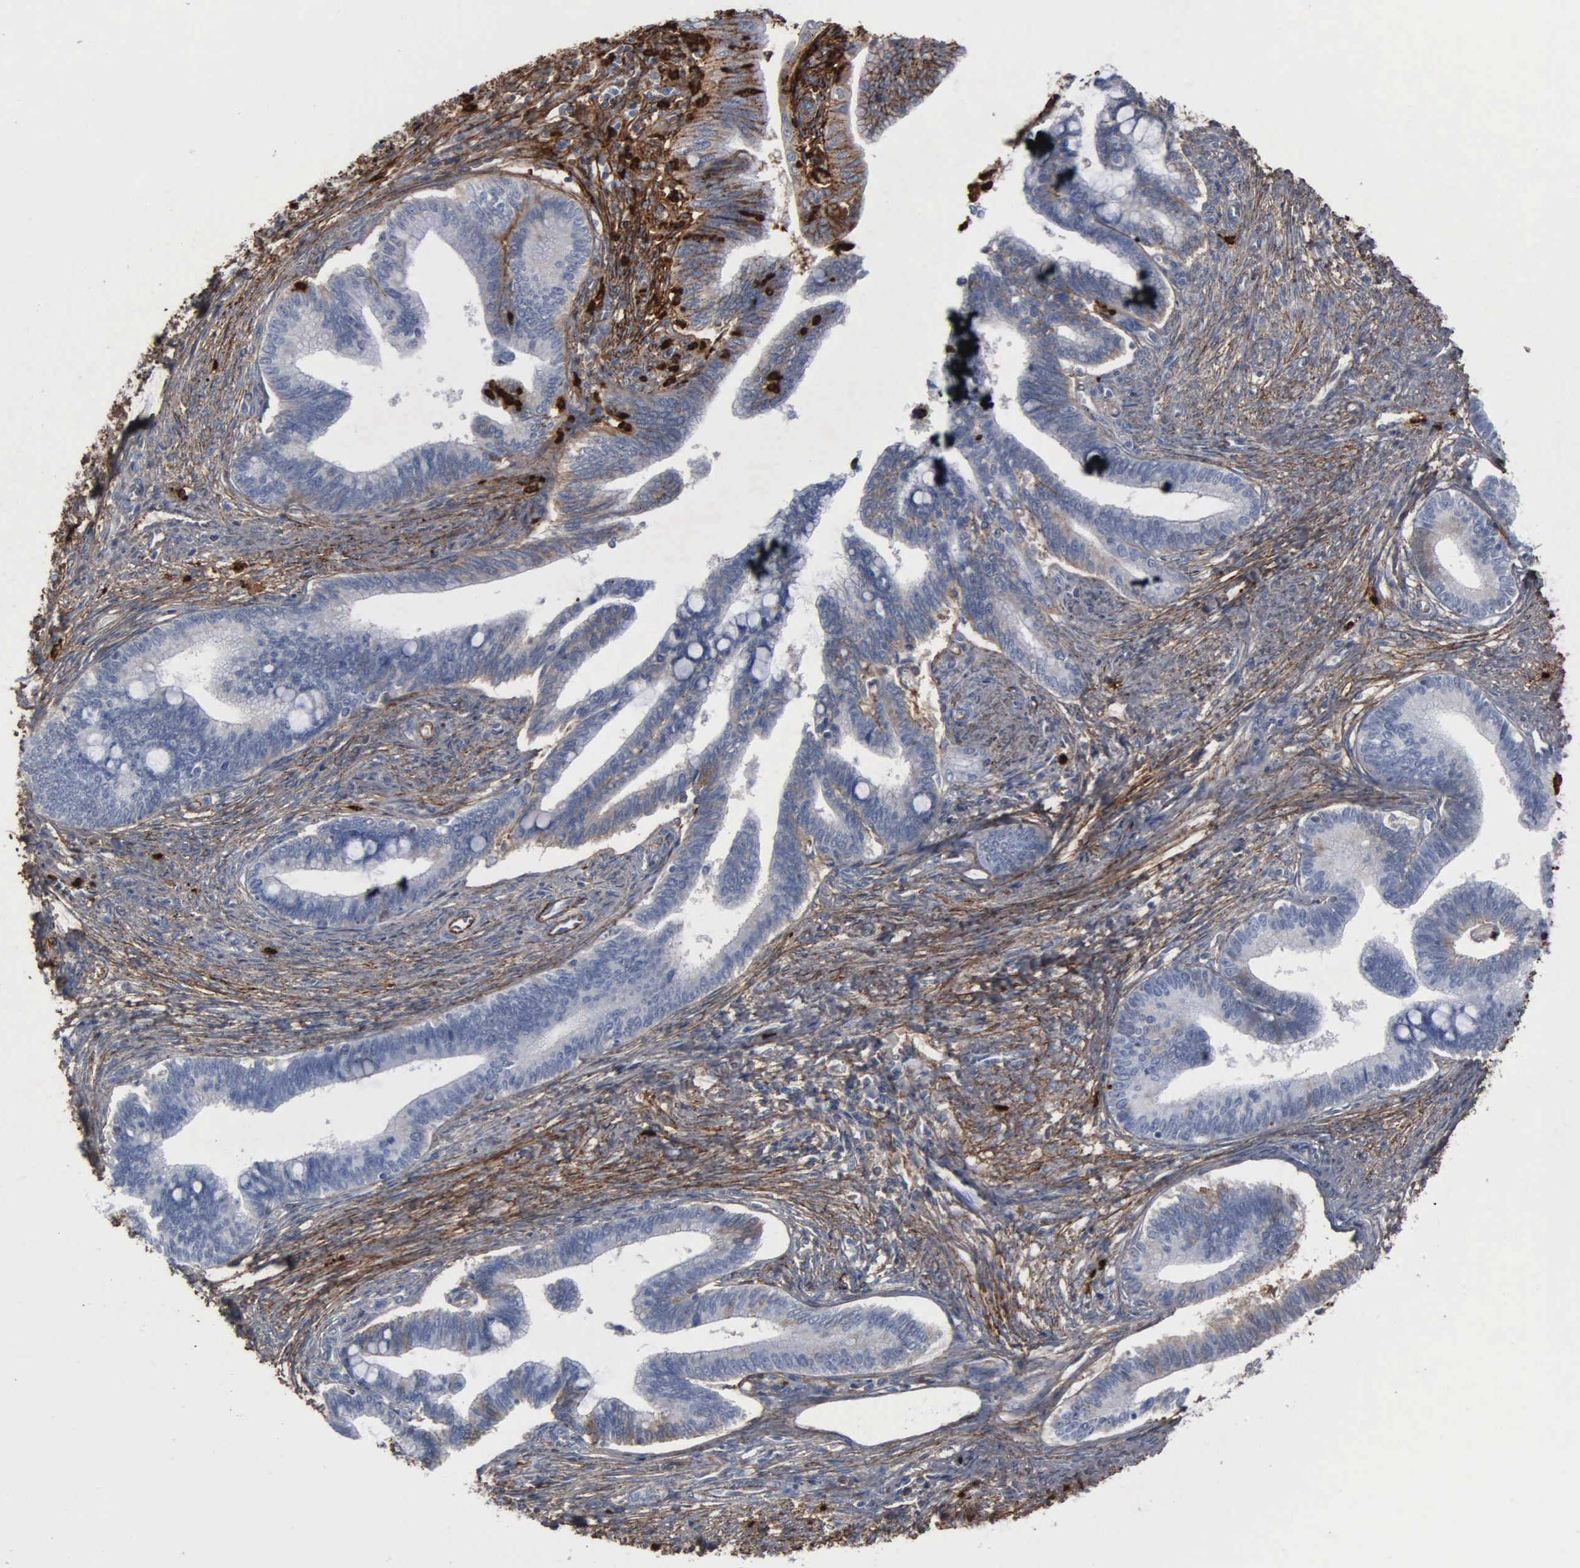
{"staining": {"intensity": "weak", "quantity": "<25%", "location": "cytoplasmic/membranous"}, "tissue": "cervical cancer", "cell_type": "Tumor cells", "image_type": "cancer", "snomed": [{"axis": "morphology", "description": "Adenocarcinoma, NOS"}, {"axis": "topography", "description": "Cervix"}], "caption": "The micrograph shows no staining of tumor cells in adenocarcinoma (cervical). (Immunohistochemistry (ihc), brightfield microscopy, high magnification).", "gene": "FN1", "patient": {"sex": "female", "age": 36}}